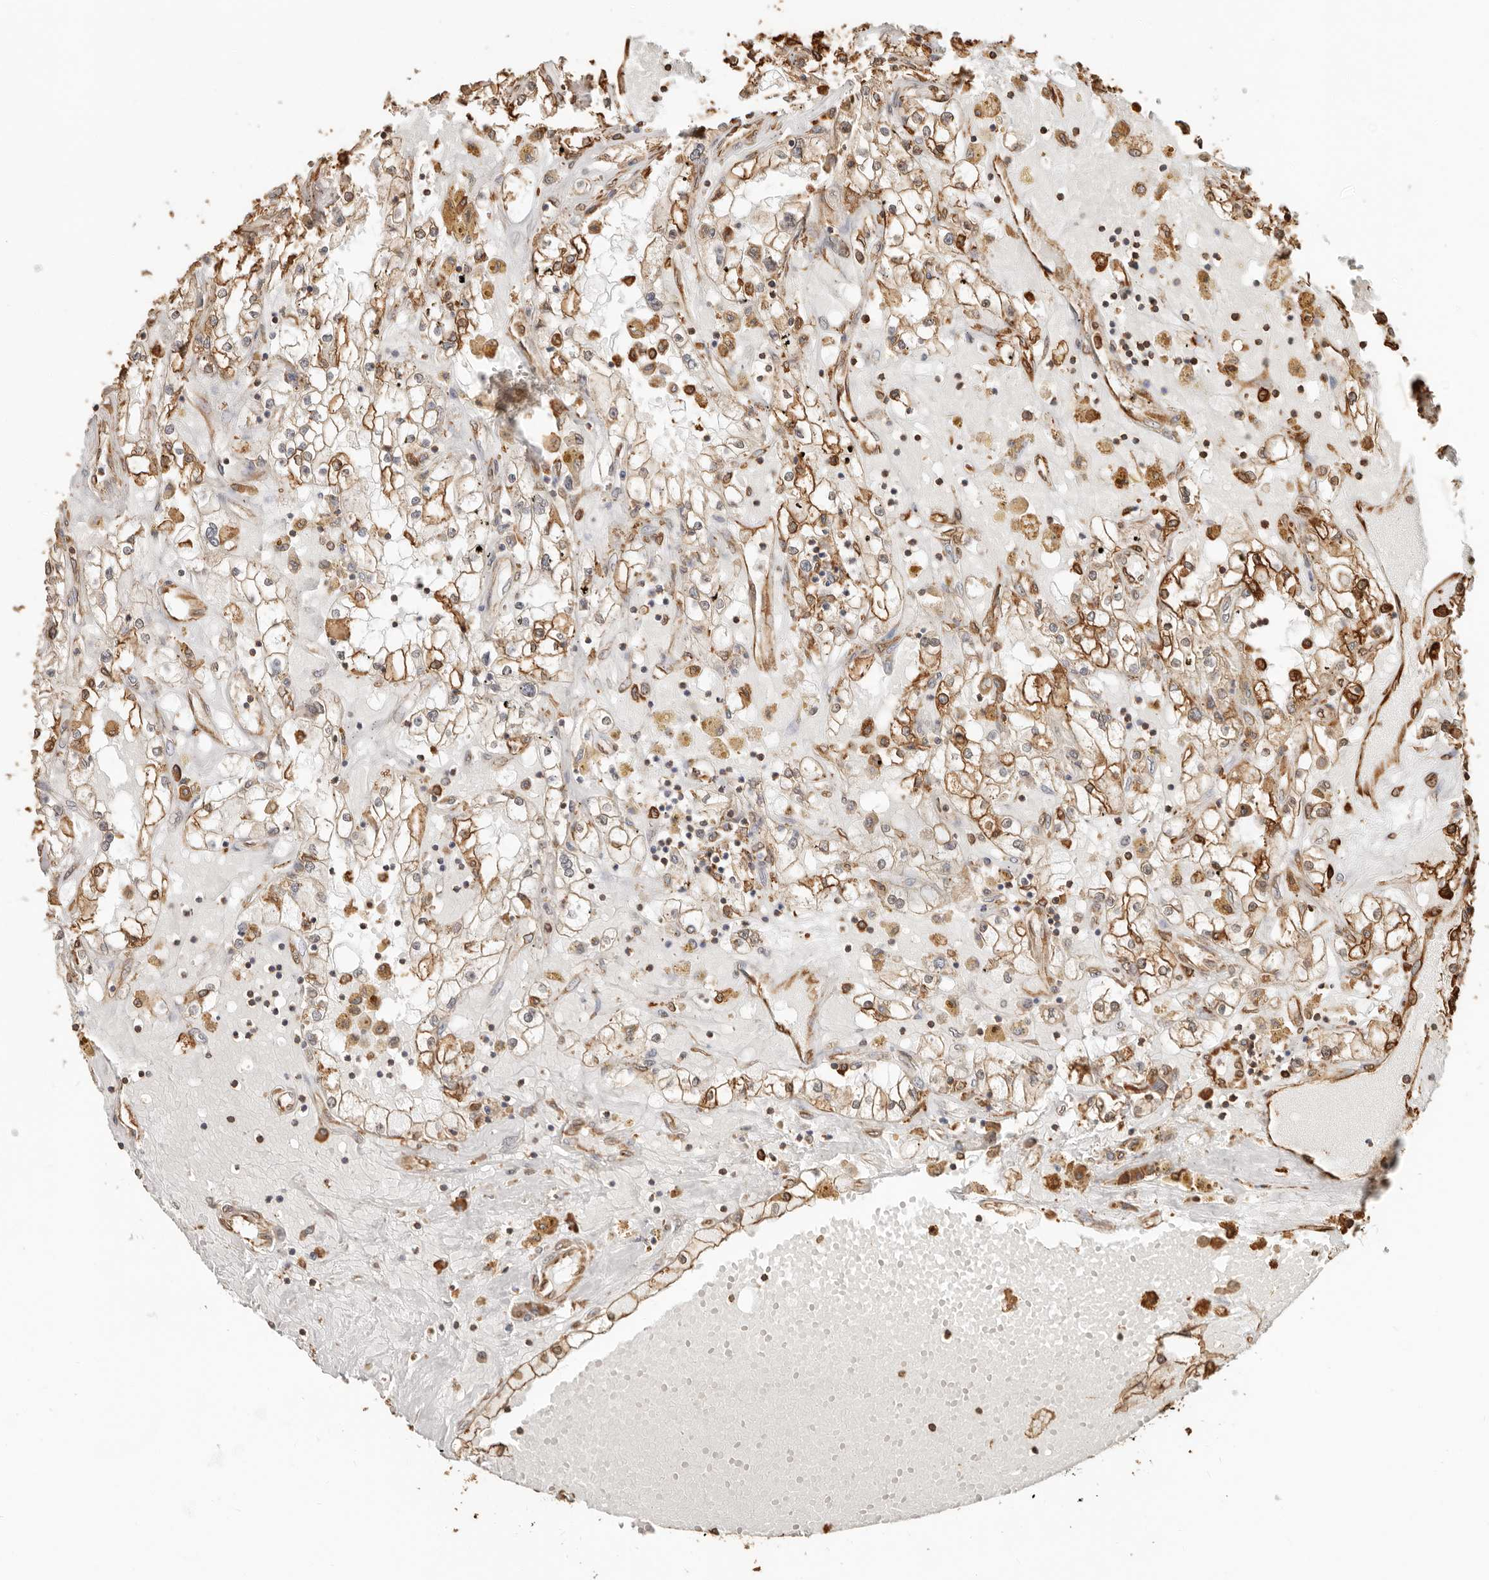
{"staining": {"intensity": "moderate", "quantity": ">75%", "location": "cytoplasmic/membranous"}, "tissue": "renal cancer", "cell_type": "Tumor cells", "image_type": "cancer", "snomed": [{"axis": "morphology", "description": "Adenocarcinoma, NOS"}, {"axis": "topography", "description": "Kidney"}], "caption": "Renal adenocarcinoma stained with a protein marker exhibits moderate staining in tumor cells.", "gene": "ARHGEF10L", "patient": {"sex": "male", "age": 56}}